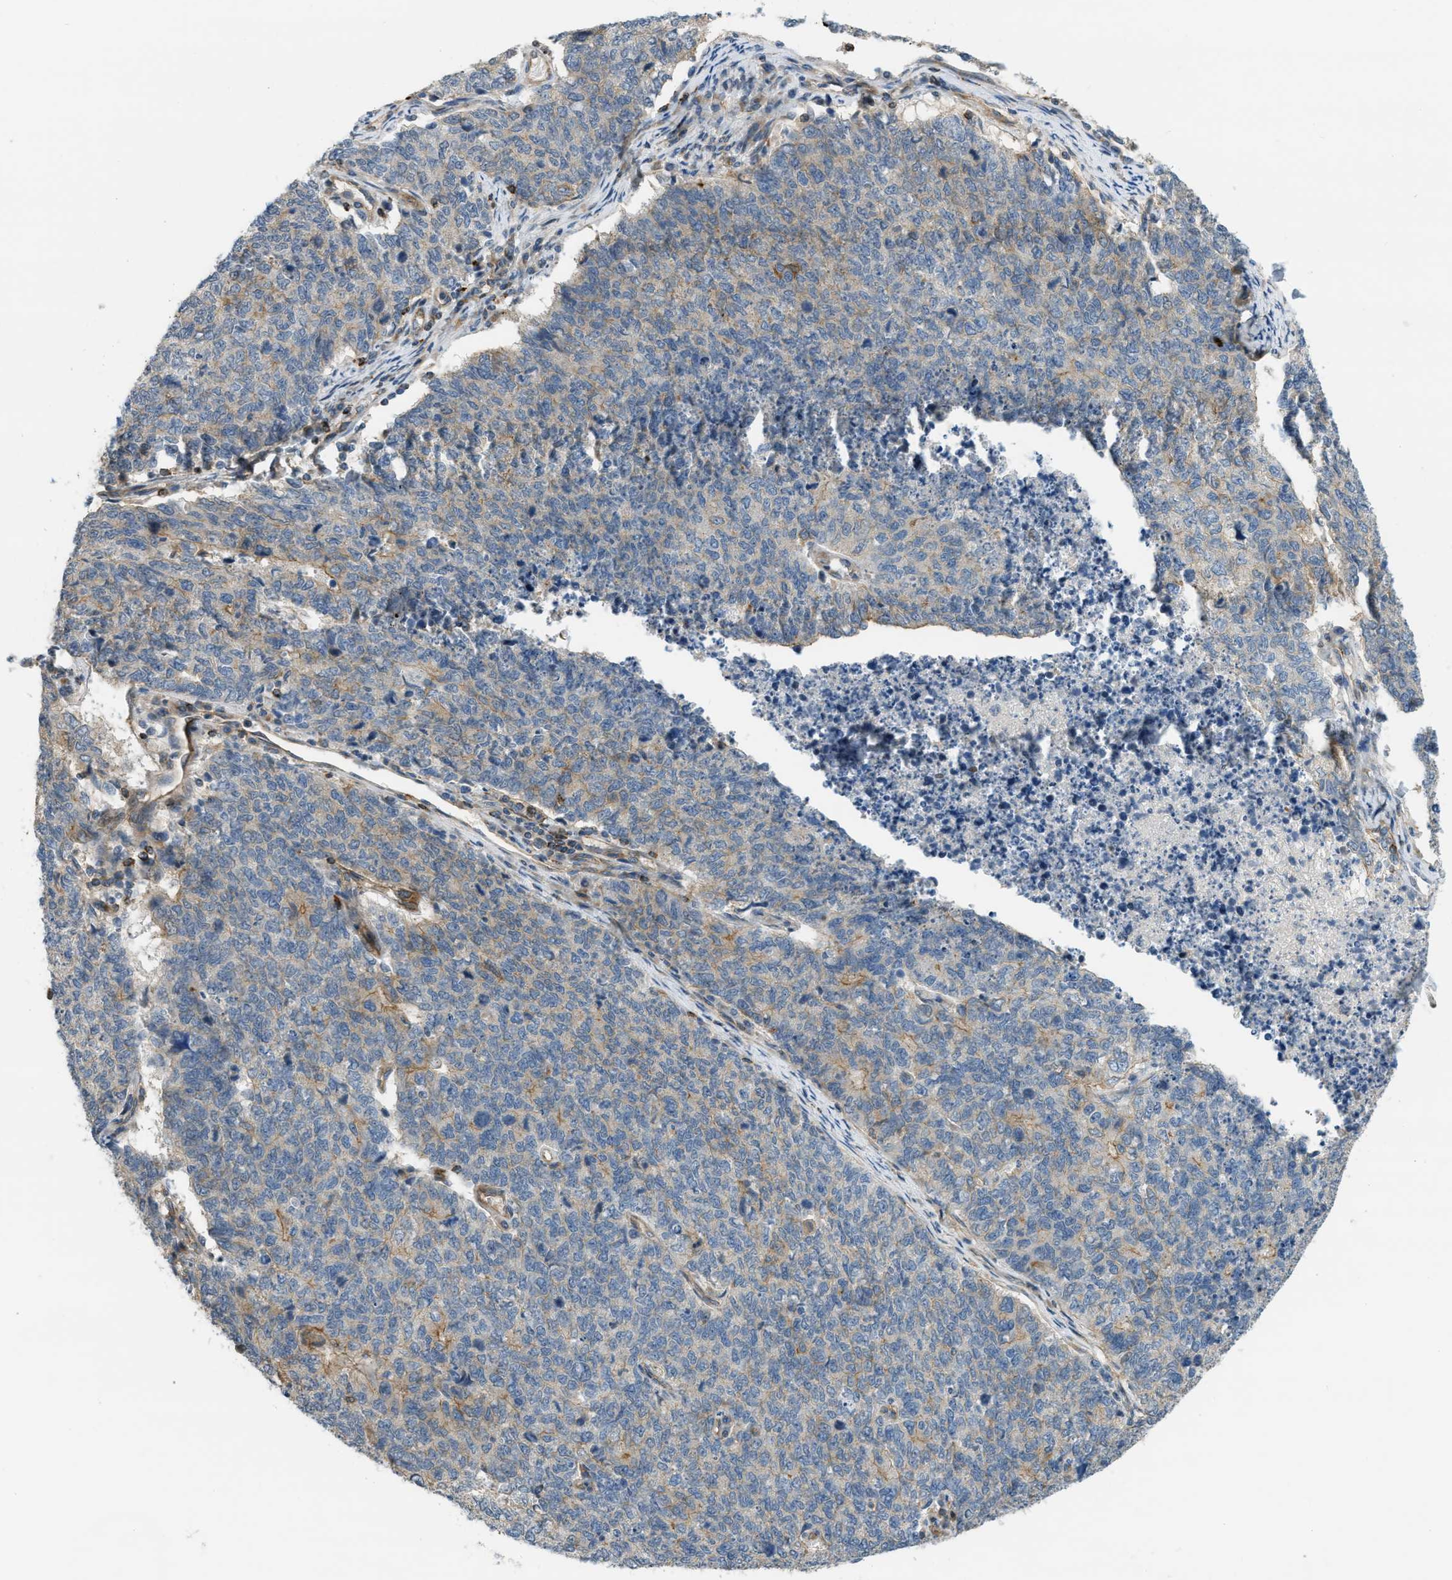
{"staining": {"intensity": "moderate", "quantity": "<25%", "location": "cytoplasmic/membranous"}, "tissue": "cervical cancer", "cell_type": "Tumor cells", "image_type": "cancer", "snomed": [{"axis": "morphology", "description": "Squamous cell carcinoma, NOS"}, {"axis": "topography", "description": "Cervix"}], "caption": "Human cervical cancer stained for a protein (brown) demonstrates moderate cytoplasmic/membranous positive expression in about <25% of tumor cells.", "gene": "KIAA1671", "patient": {"sex": "female", "age": 63}}